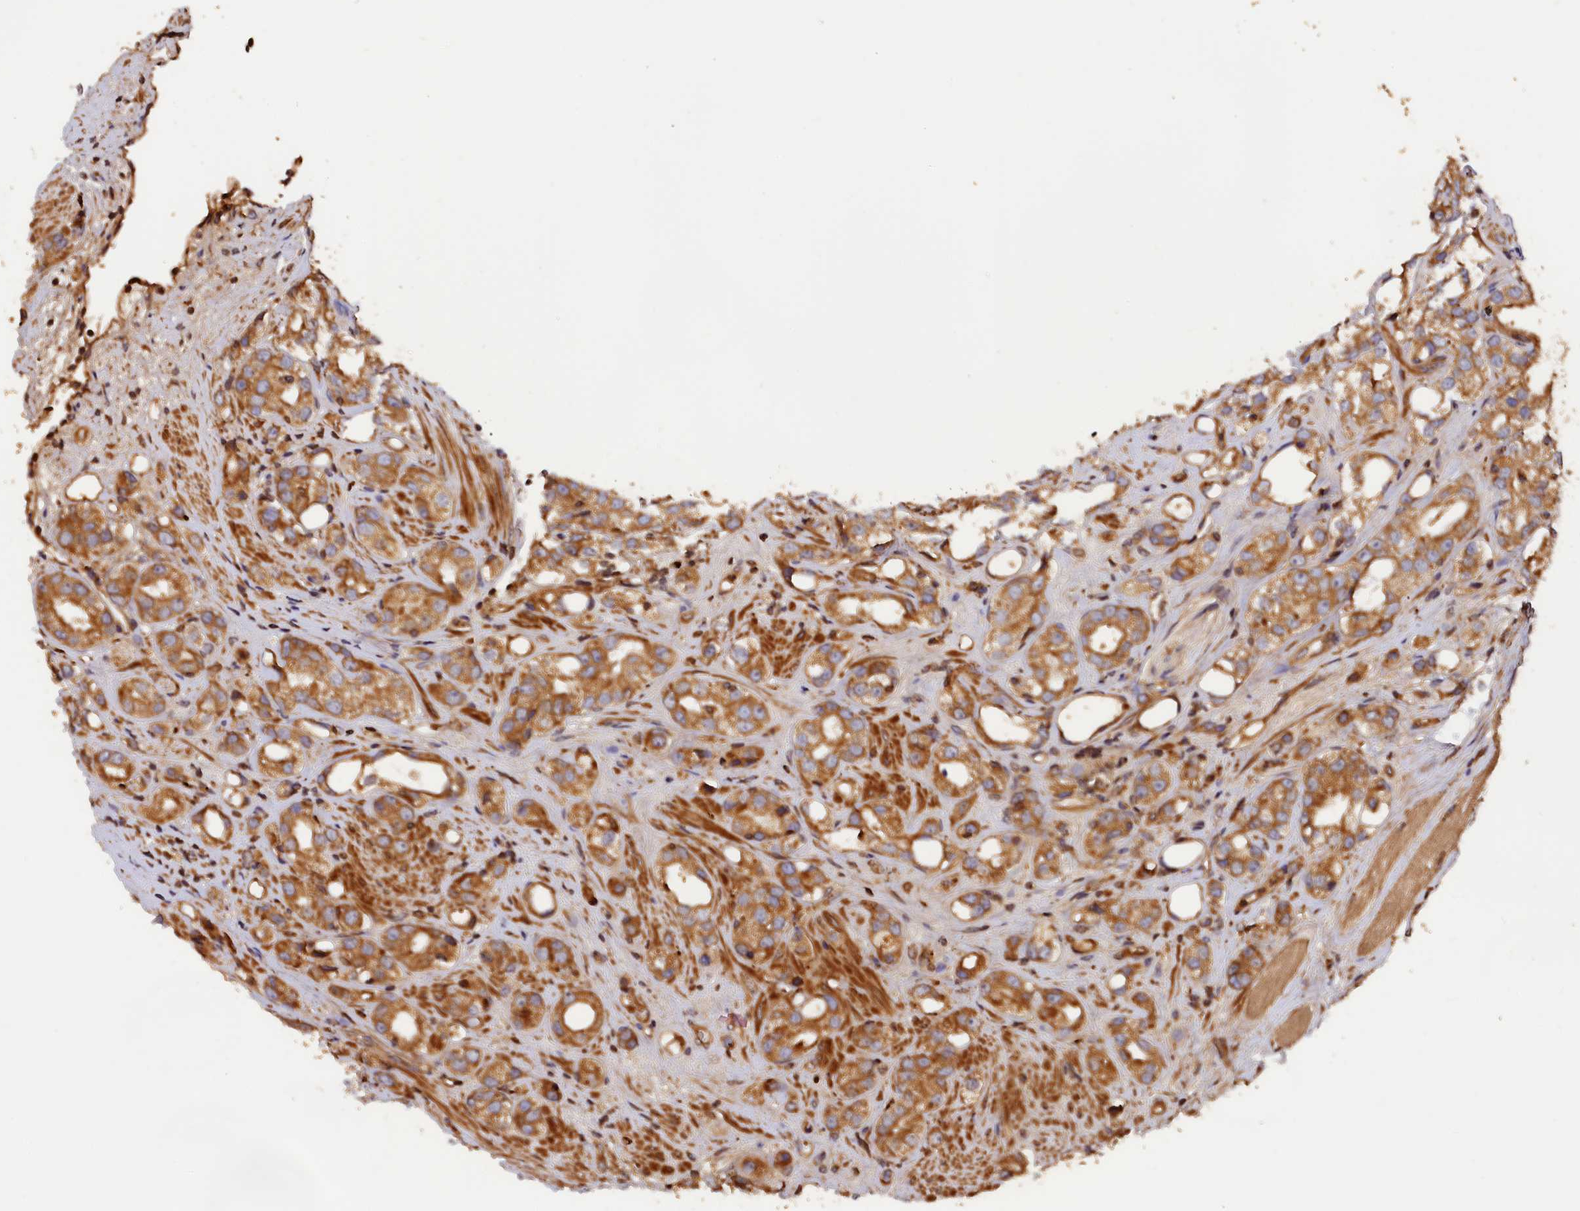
{"staining": {"intensity": "moderate", "quantity": ">75%", "location": "cytoplasmic/membranous"}, "tissue": "prostate cancer", "cell_type": "Tumor cells", "image_type": "cancer", "snomed": [{"axis": "morphology", "description": "Adenocarcinoma, NOS"}, {"axis": "topography", "description": "Prostate"}], "caption": "Adenocarcinoma (prostate) stained with a protein marker reveals moderate staining in tumor cells.", "gene": "HMOX2", "patient": {"sex": "male", "age": 79}}